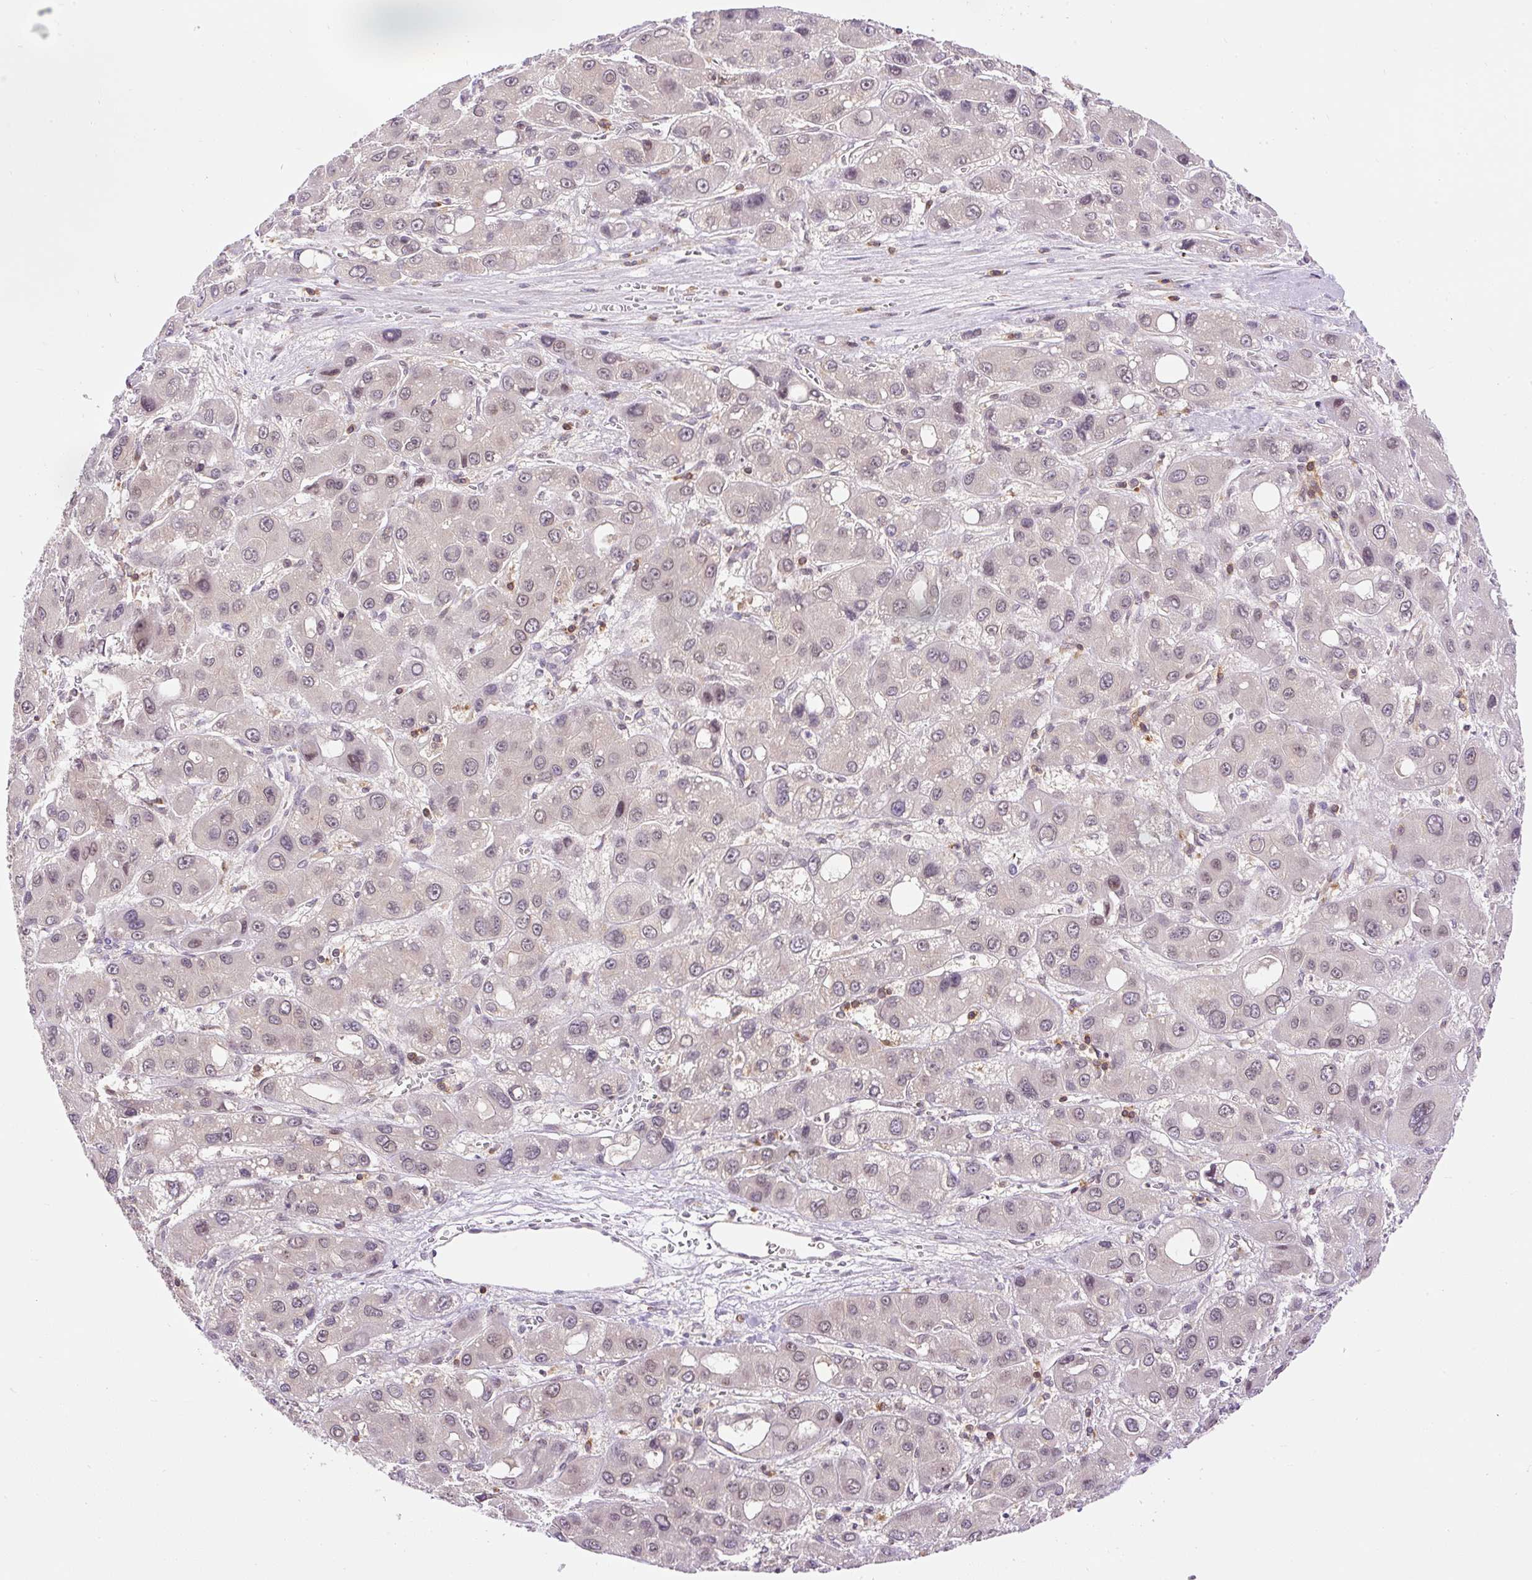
{"staining": {"intensity": "weak", "quantity": "25%-75%", "location": "nuclear"}, "tissue": "liver cancer", "cell_type": "Tumor cells", "image_type": "cancer", "snomed": [{"axis": "morphology", "description": "Carcinoma, Hepatocellular, NOS"}, {"axis": "topography", "description": "Liver"}], "caption": "An image of liver cancer (hepatocellular carcinoma) stained for a protein shows weak nuclear brown staining in tumor cells.", "gene": "CARD11", "patient": {"sex": "male", "age": 55}}